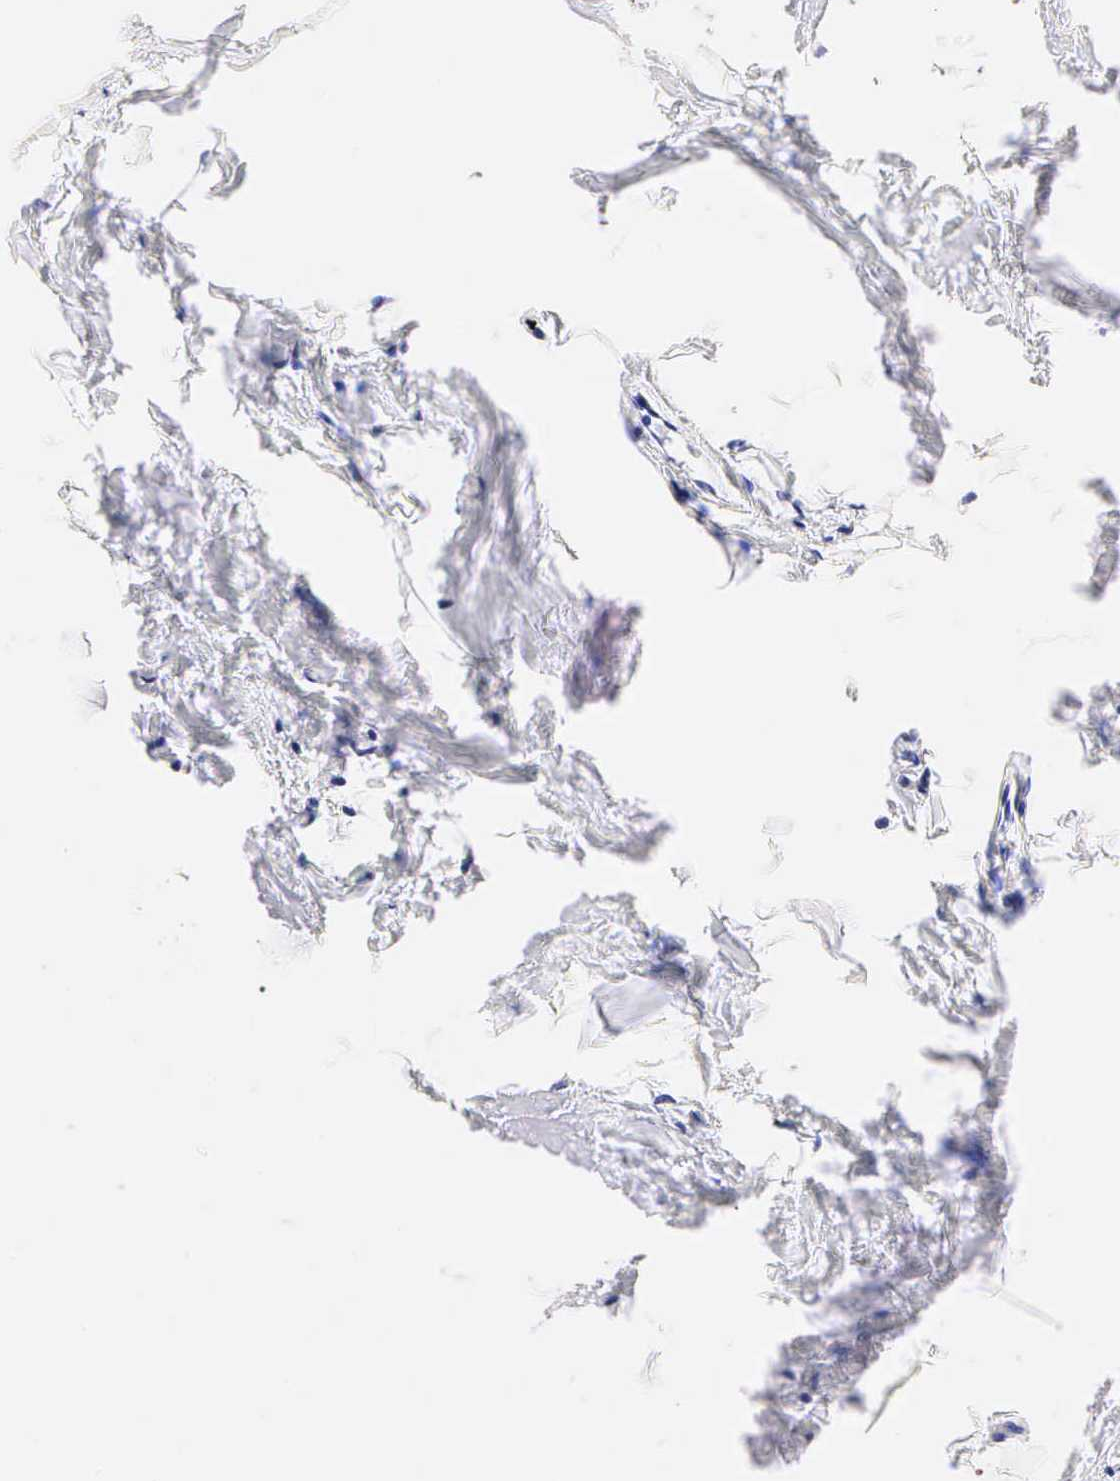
{"staining": {"intensity": "negative", "quantity": "none", "location": "none"}, "tissue": "breast cancer", "cell_type": "Tumor cells", "image_type": "cancer", "snomed": [{"axis": "morphology", "description": "Duct carcinoma"}, {"axis": "topography", "description": "Breast"}], "caption": "Human invasive ductal carcinoma (breast) stained for a protein using immunohistochemistry demonstrates no positivity in tumor cells.", "gene": "CALD1", "patient": {"sex": "female", "age": 64}}